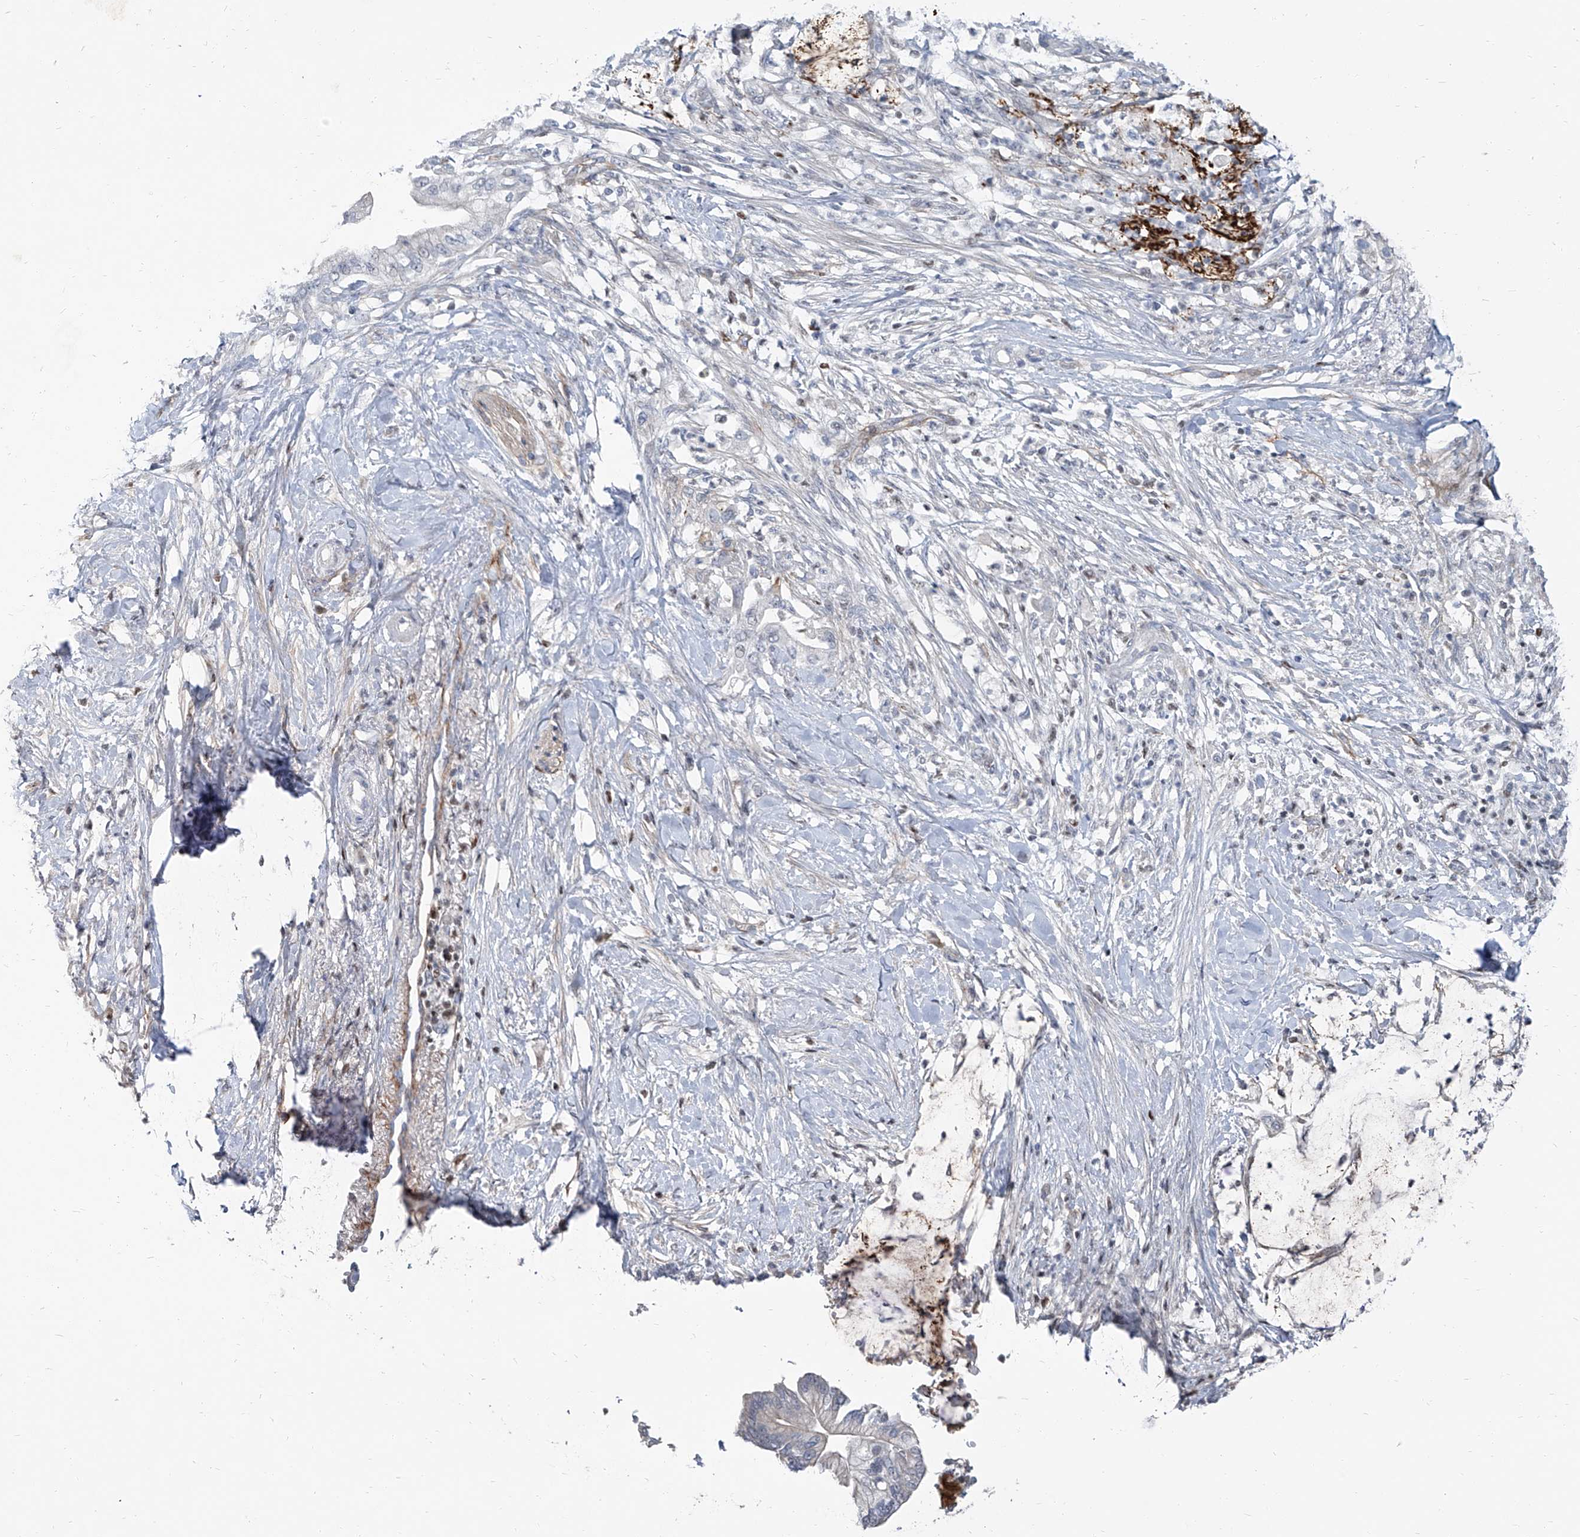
{"staining": {"intensity": "negative", "quantity": "none", "location": "none"}, "tissue": "pancreatic cancer", "cell_type": "Tumor cells", "image_type": "cancer", "snomed": [{"axis": "morphology", "description": "Normal tissue, NOS"}, {"axis": "morphology", "description": "Adenocarcinoma, NOS"}, {"axis": "topography", "description": "Pancreas"}, {"axis": "topography", "description": "Duodenum"}], "caption": "DAB immunohistochemical staining of pancreatic cancer reveals no significant staining in tumor cells.", "gene": "HOXA3", "patient": {"sex": "female", "age": 60}}